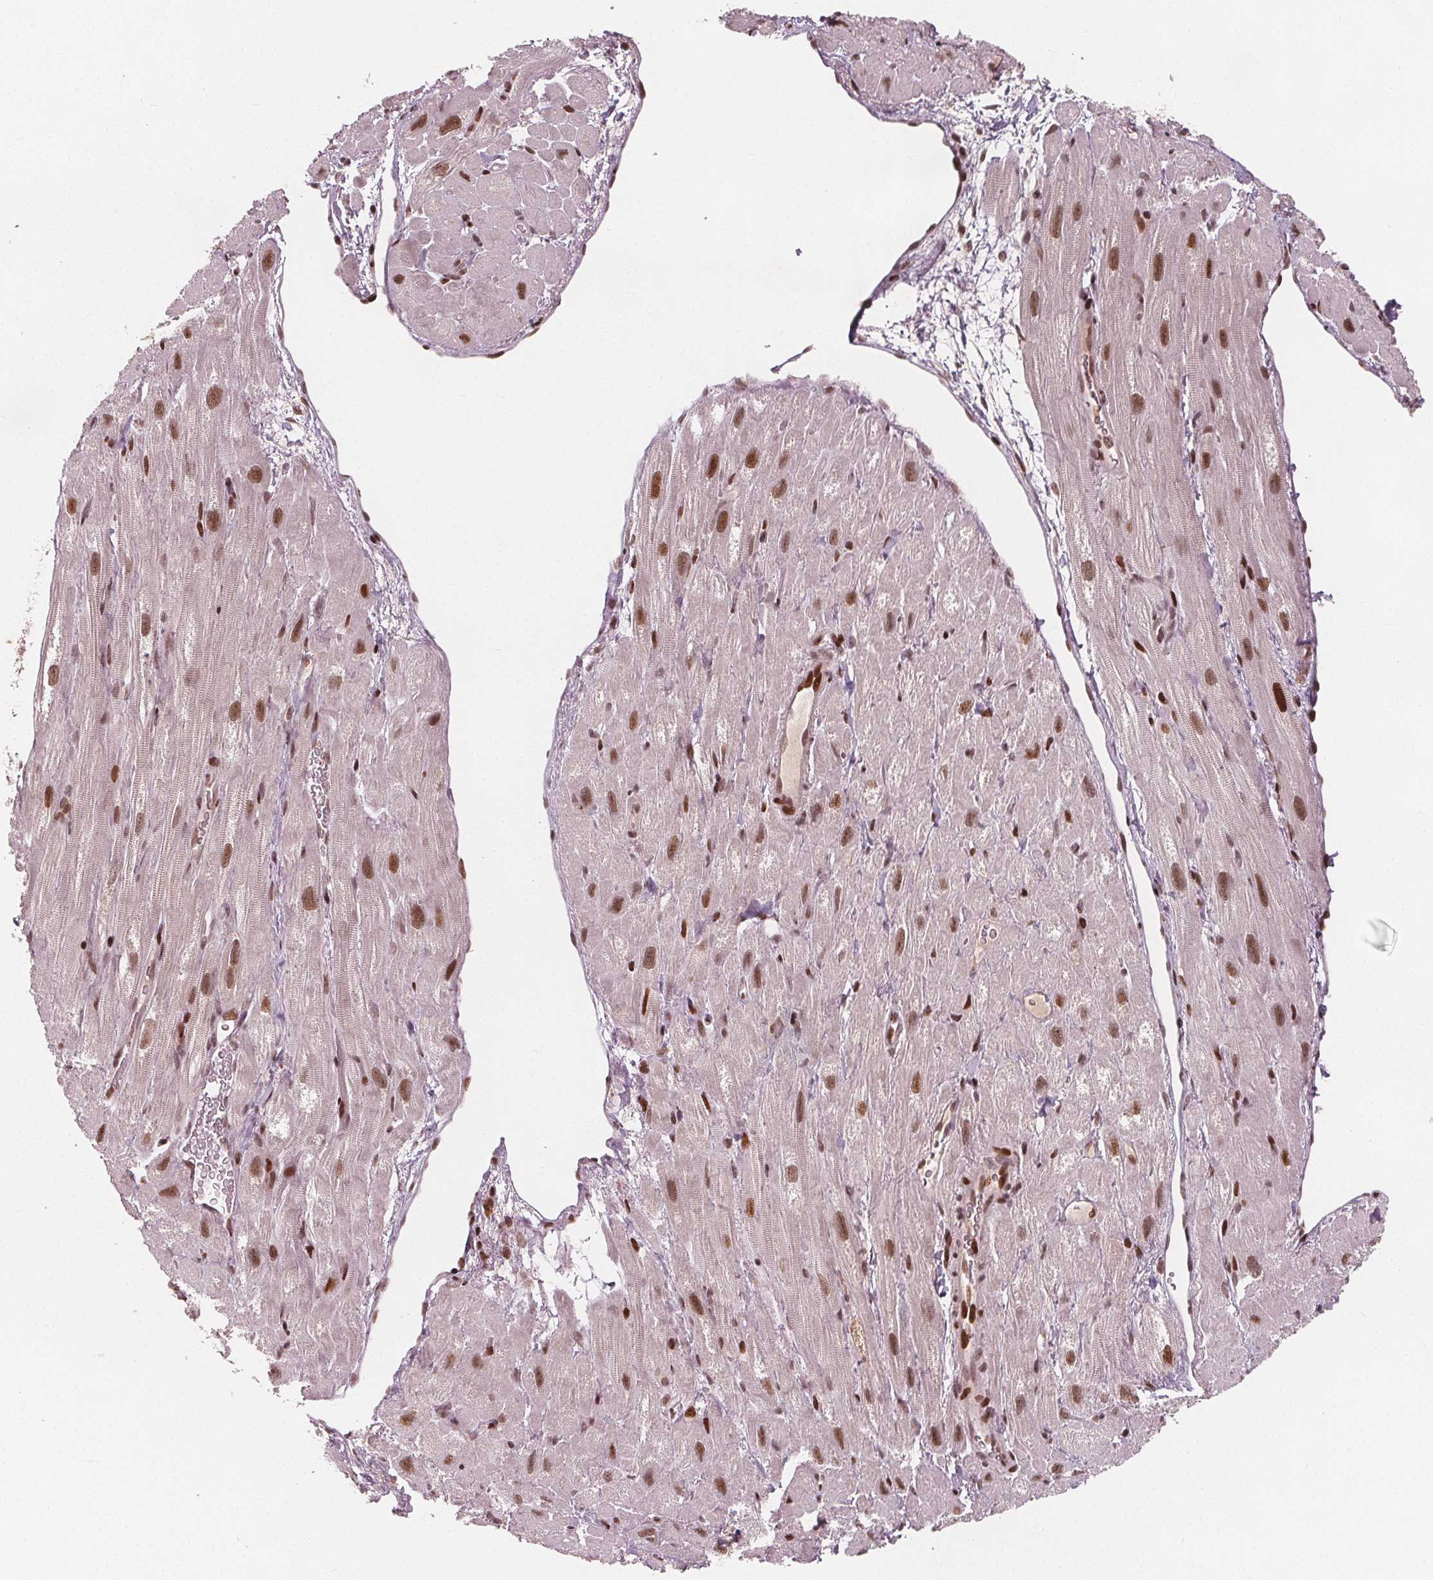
{"staining": {"intensity": "moderate", "quantity": ">75%", "location": "cytoplasmic/membranous,nuclear"}, "tissue": "heart muscle", "cell_type": "Cardiomyocytes", "image_type": "normal", "snomed": [{"axis": "morphology", "description": "Normal tissue, NOS"}, {"axis": "topography", "description": "Heart"}], "caption": "DAB (3,3'-diaminobenzidine) immunohistochemical staining of unremarkable heart muscle exhibits moderate cytoplasmic/membranous,nuclear protein expression in about >75% of cardiomyocytes.", "gene": "SNRNP35", "patient": {"sex": "female", "age": 62}}